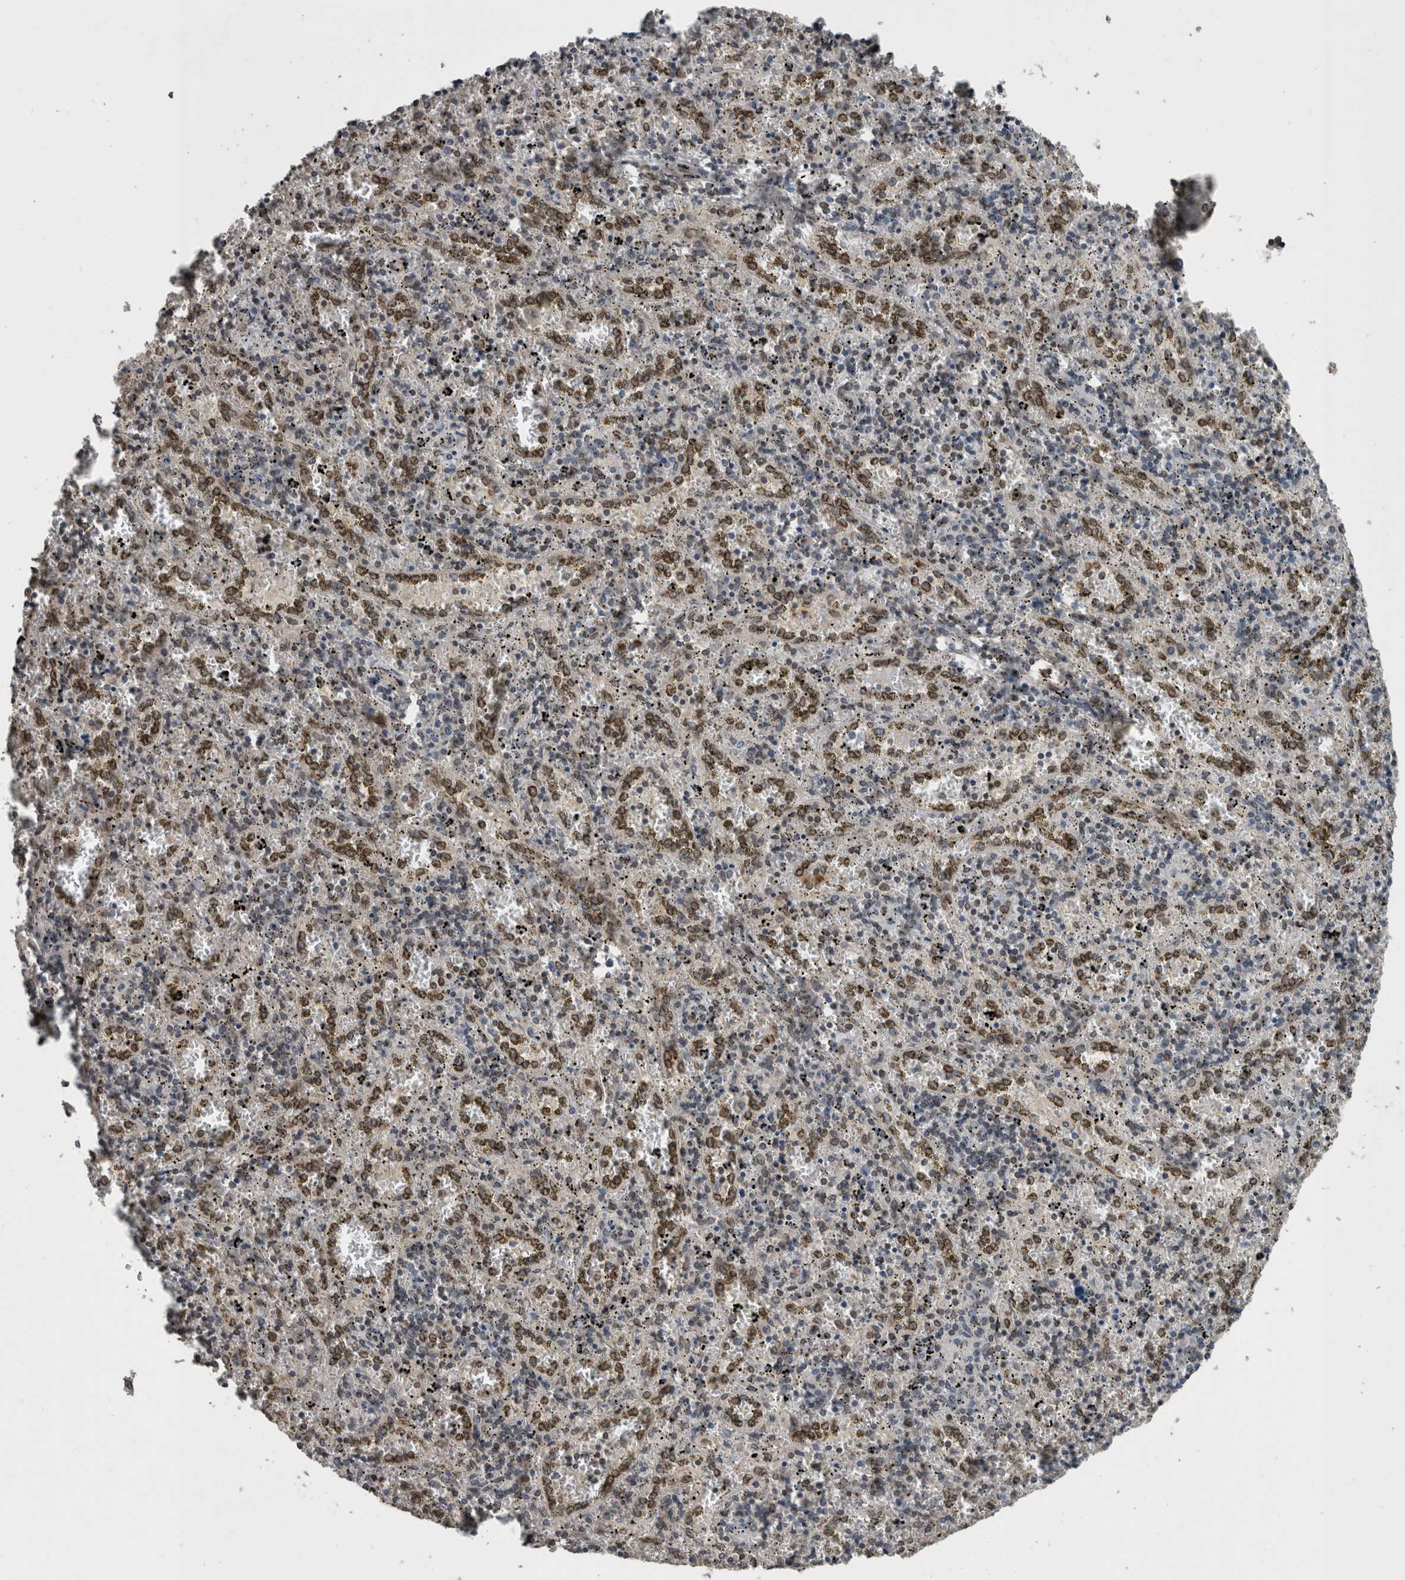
{"staining": {"intensity": "moderate", "quantity": "<25%", "location": "cytoplasmic/membranous,nuclear"}, "tissue": "spleen", "cell_type": "Cells in red pulp", "image_type": "normal", "snomed": [{"axis": "morphology", "description": "Normal tissue, NOS"}, {"axis": "topography", "description": "Spleen"}], "caption": "Unremarkable spleen demonstrates moderate cytoplasmic/membranous,nuclear positivity in about <25% of cells in red pulp.", "gene": "RANBP2", "patient": {"sex": "male", "age": 11}}